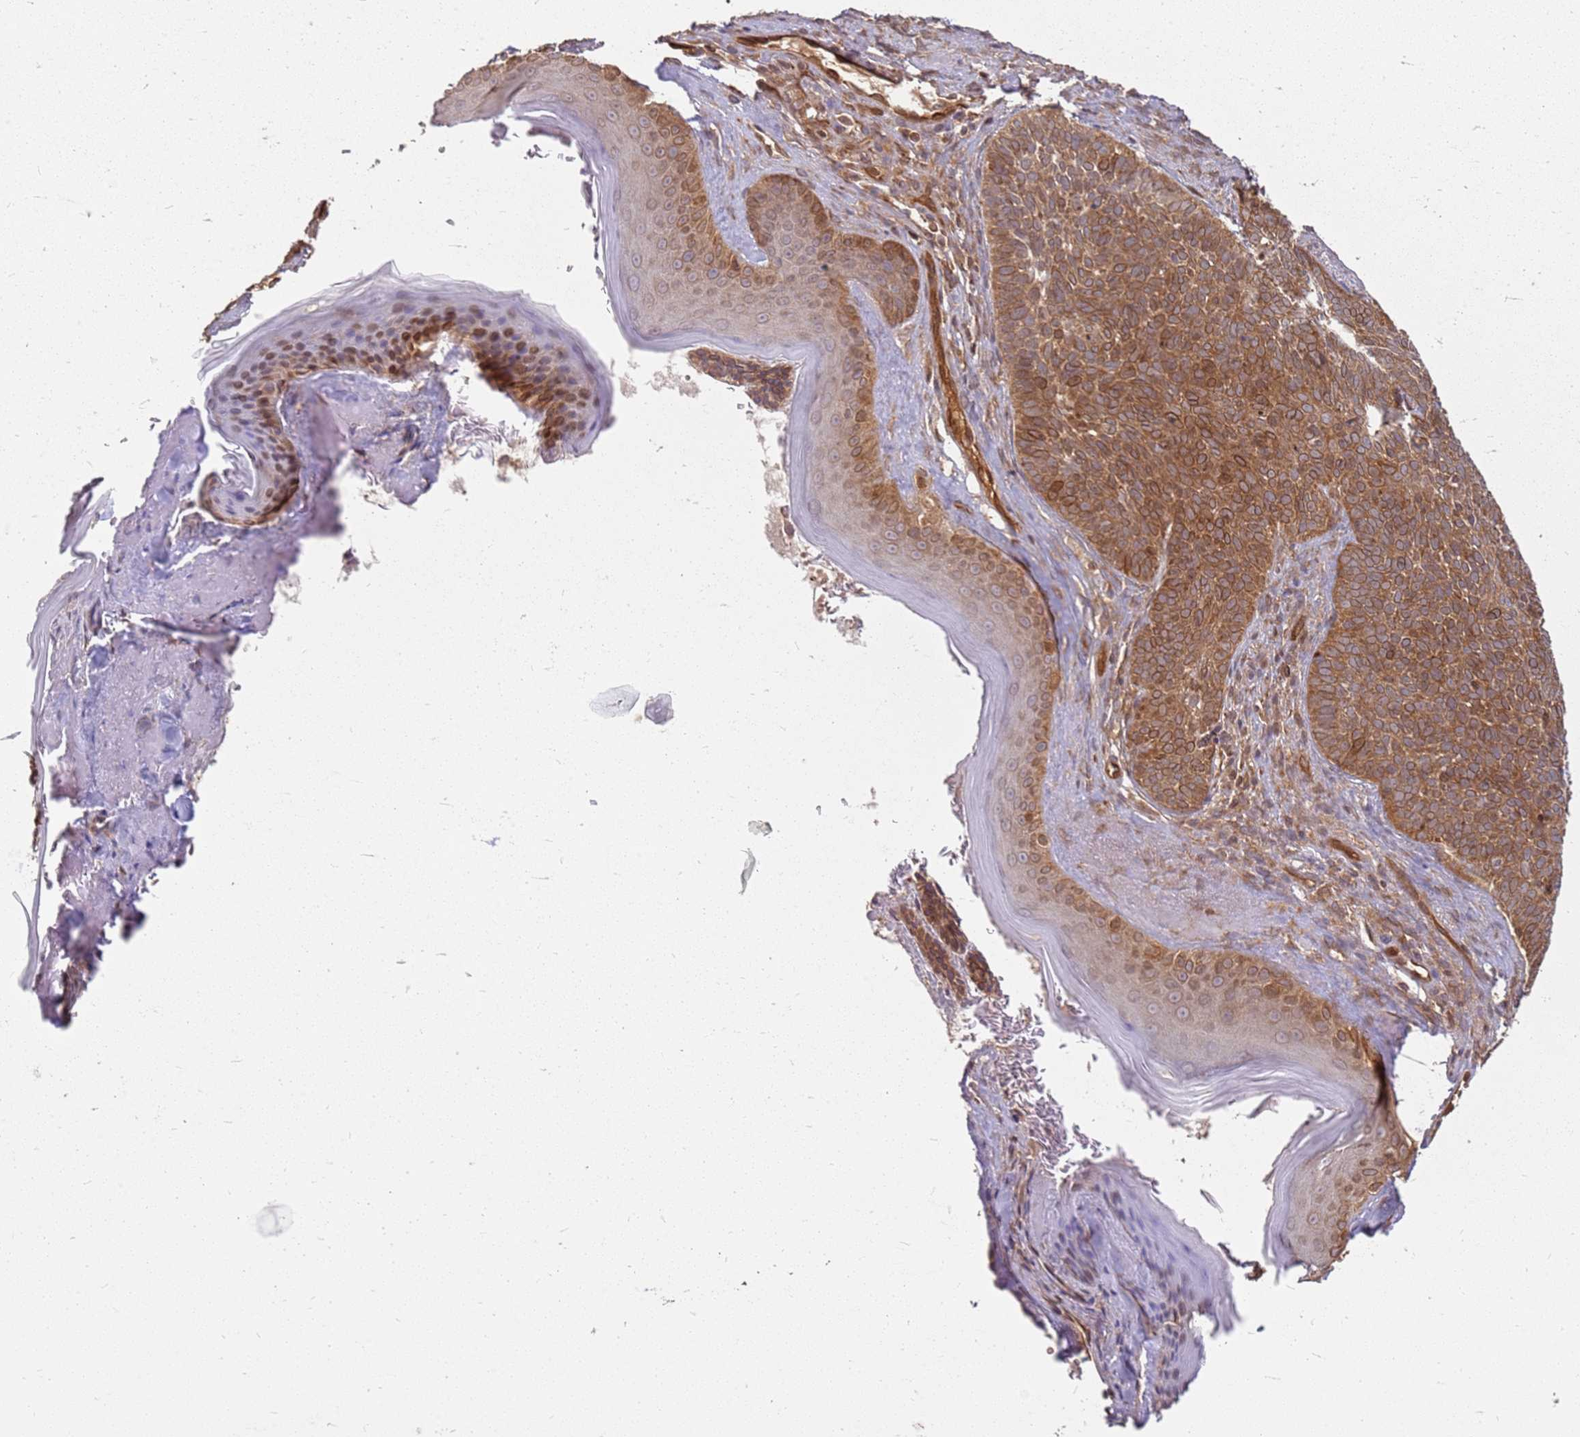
{"staining": {"intensity": "strong", "quantity": ">75%", "location": "cytoplasmic/membranous"}, "tissue": "skin cancer", "cell_type": "Tumor cells", "image_type": "cancer", "snomed": [{"axis": "morphology", "description": "Basal cell carcinoma"}, {"axis": "topography", "description": "Skin"}], "caption": "High-magnification brightfield microscopy of basal cell carcinoma (skin) stained with DAB (3,3'-diaminobenzidine) (brown) and counterstained with hematoxylin (blue). tumor cells exhibit strong cytoplasmic/membranous staining is seen in about>75% of cells.", "gene": "NUDT14", "patient": {"sex": "male", "age": 85}}